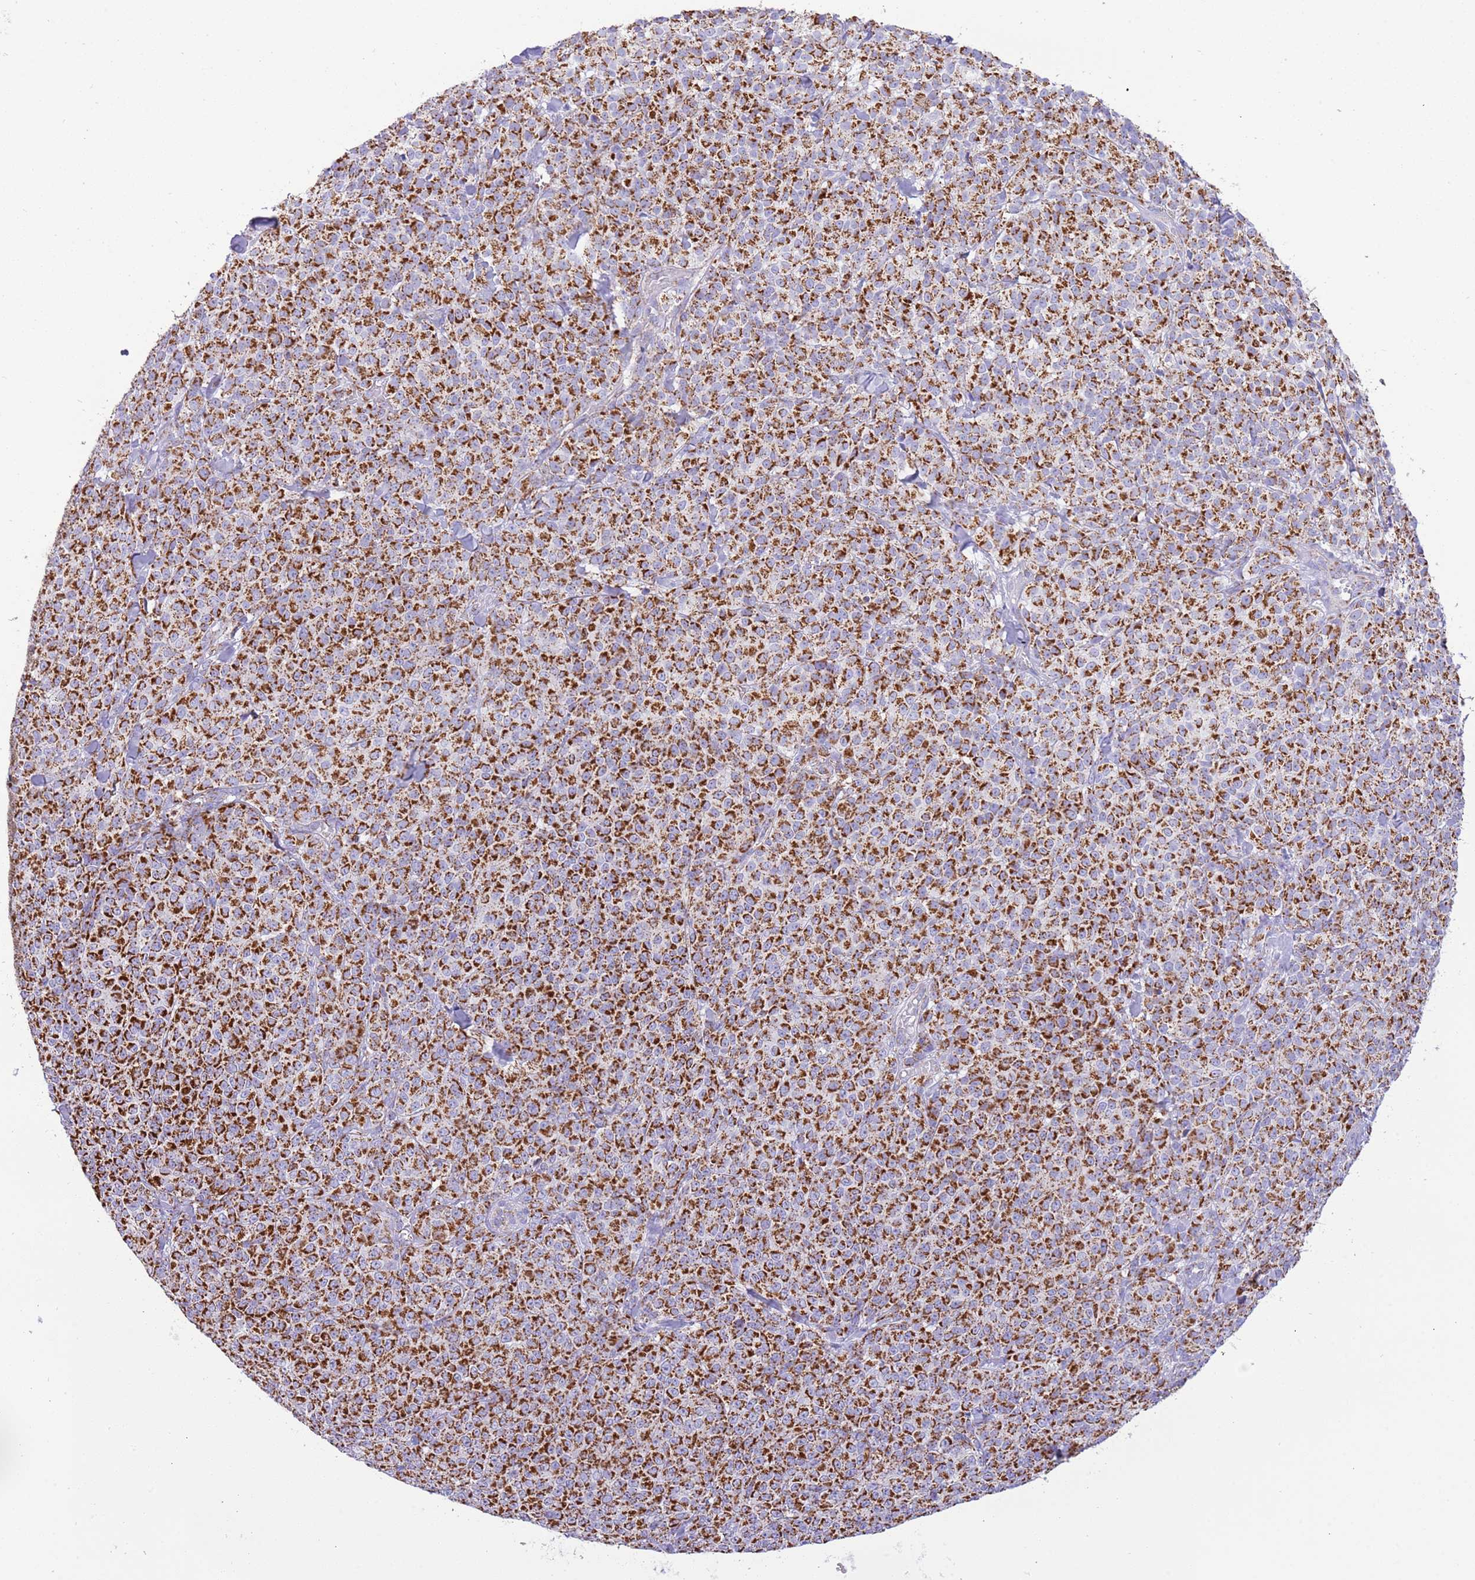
{"staining": {"intensity": "strong", "quantity": ">75%", "location": "cytoplasmic/membranous"}, "tissue": "melanoma", "cell_type": "Tumor cells", "image_type": "cancer", "snomed": [{"axis": "morphology", "description": "Normal tissue, NOS"}, {"axis": "morphology", "description": "Malignant melanoma, NOS"}, {"axis": "topography", "description": "Skin"}], "caption": "Immunohistochemical staining of human malignant melanoma exhibits high levels of strong cytoplasmic/membranous positivity in approximately >75% of tumor cells. (brown staining indicates protein expression, while blue staining denotes nuclei).", "gene": "SUCLG2", "patient": {"sex": "female", "age": 34}}